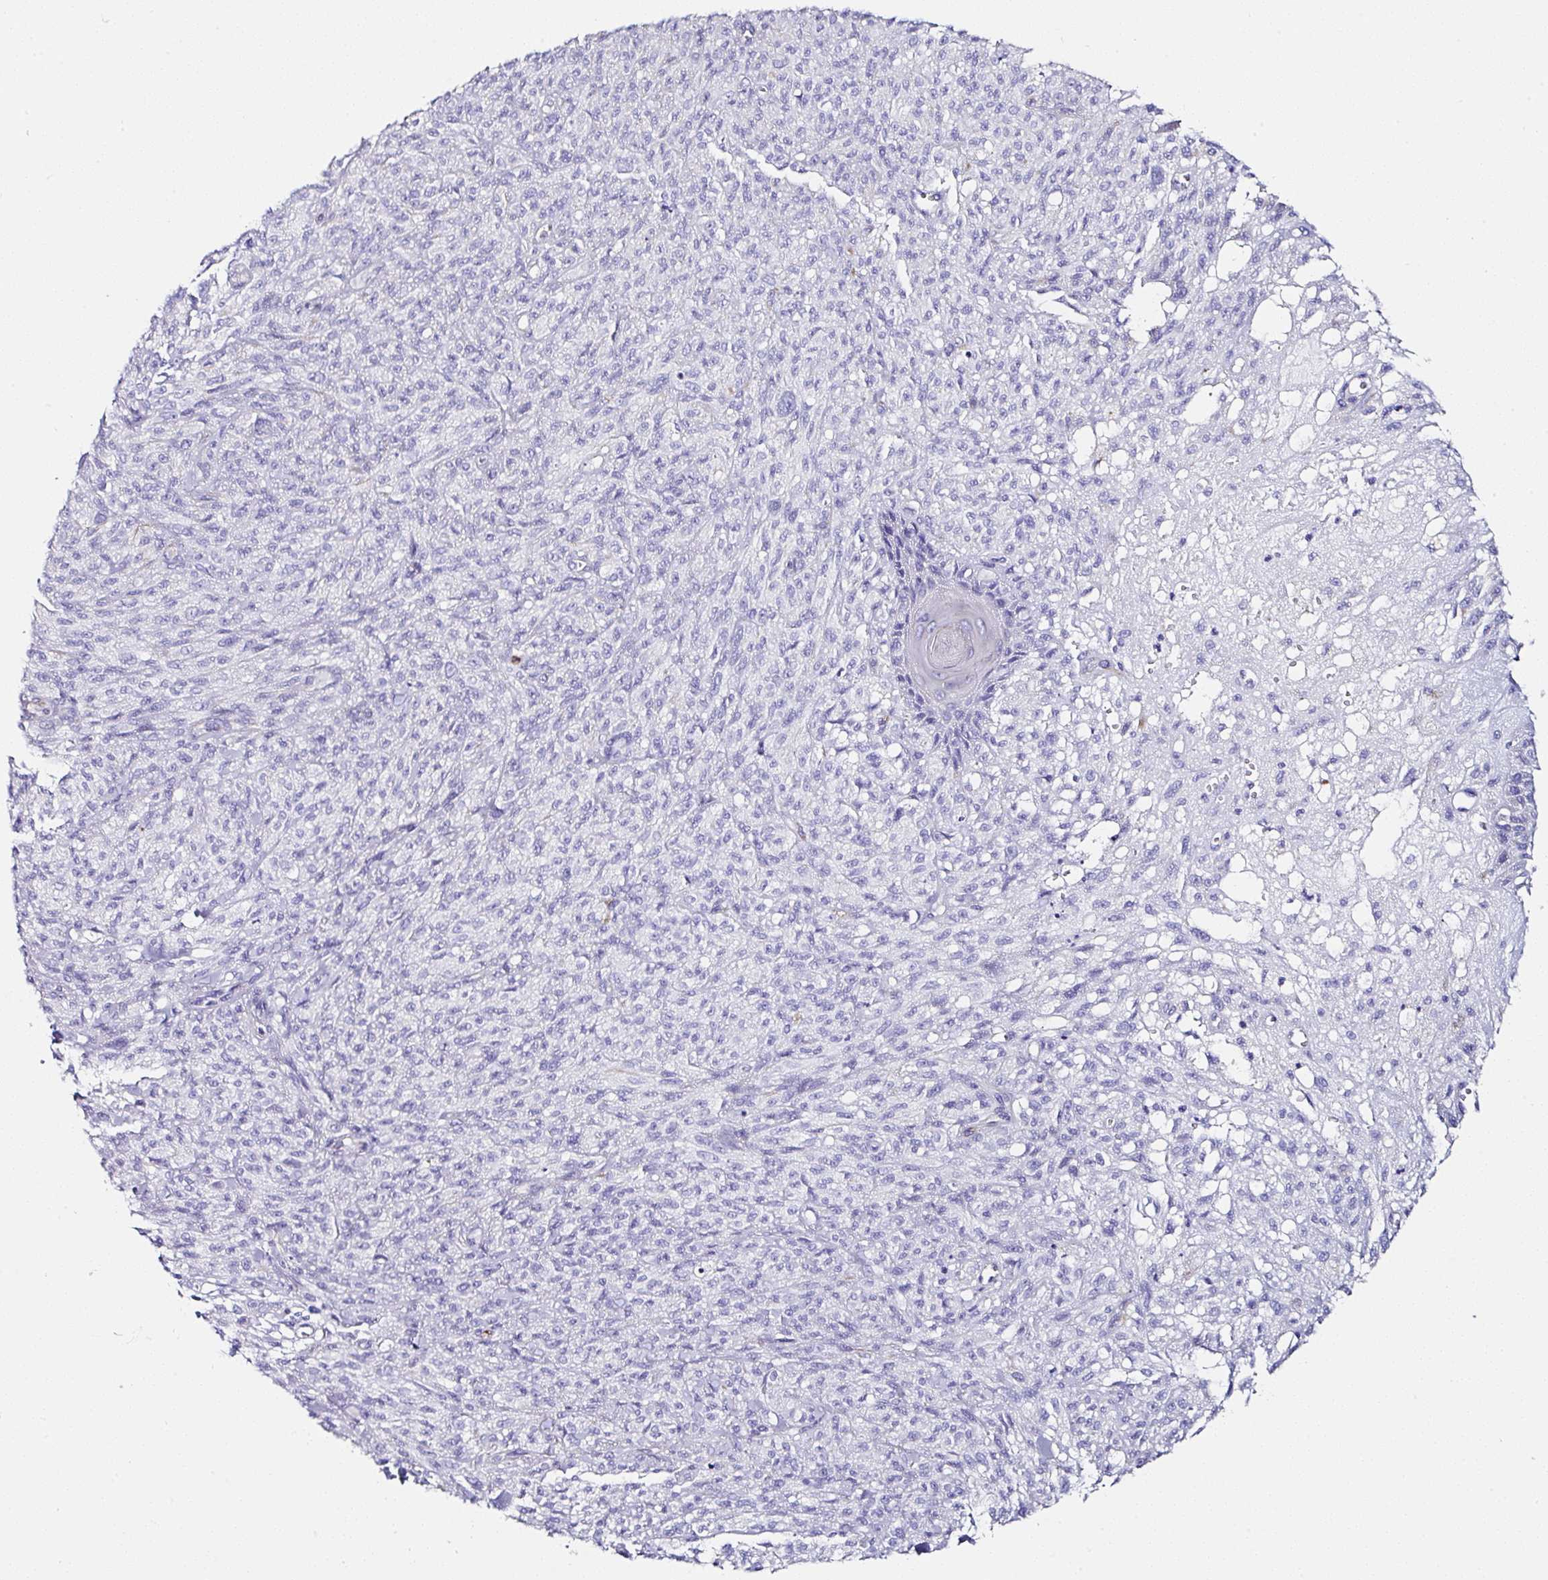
{"staining": {"intensity": "negative", "quantity": "none", "location": "none"}, "tissue": "melanoma", "cell_type": "Tumor cells", "image_type": "cancer", "snomed": [{"axis": "morphology", "description": "Malignant melanoma, NOS"}, {"axis": "topography", "description": "Skin of upper arm"}], "caption": "DAB immunohistochemical staining of malignant melanoma shows no significant staining in tumor cells.", "gene": "TMPRSS11E", "patient": {"sex": "female", "age": 65}}